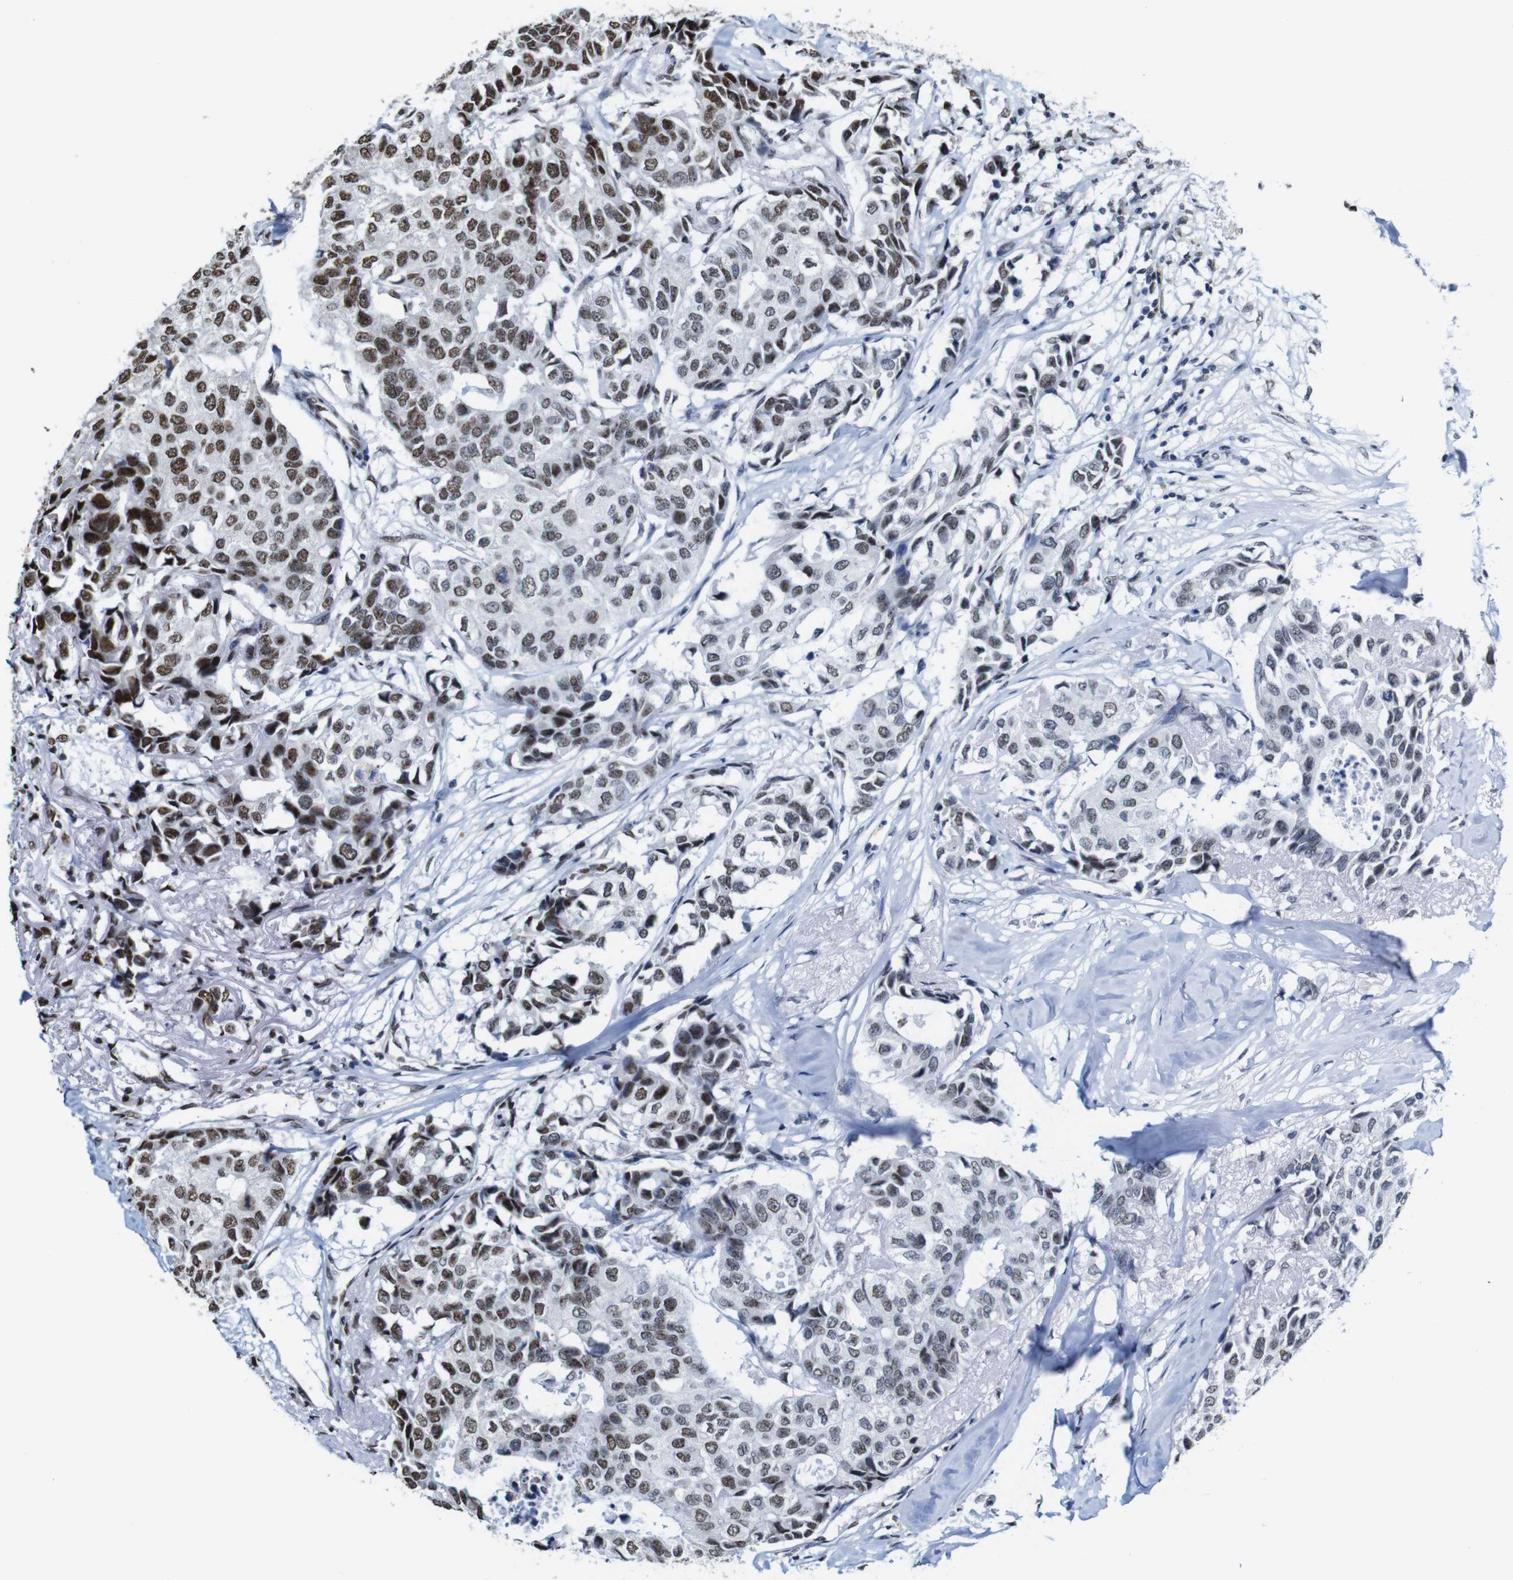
{"staining": {"intensity": "strong", "quantity": ">75%", "location": "nuclear"}, "tissue": "breast cancer", "cell_type": "Tumor cells", "image_type": "cancer", "snomed": [{"axis": "morphology", "description": "Duct carcinoma"}, {"axis": "topography", "description": "Breast"}], "caption": "Intraductal carcinoma (breast) tissue reveals strong nuclear expression in approximately >75% of tumor cells, visualized by immunohistochemistry. (DAB IHC, brown staining for protein, blue staining for nuclei).", "gene": "ROMO1", "patient": {"sex": "female", "age": 80}}